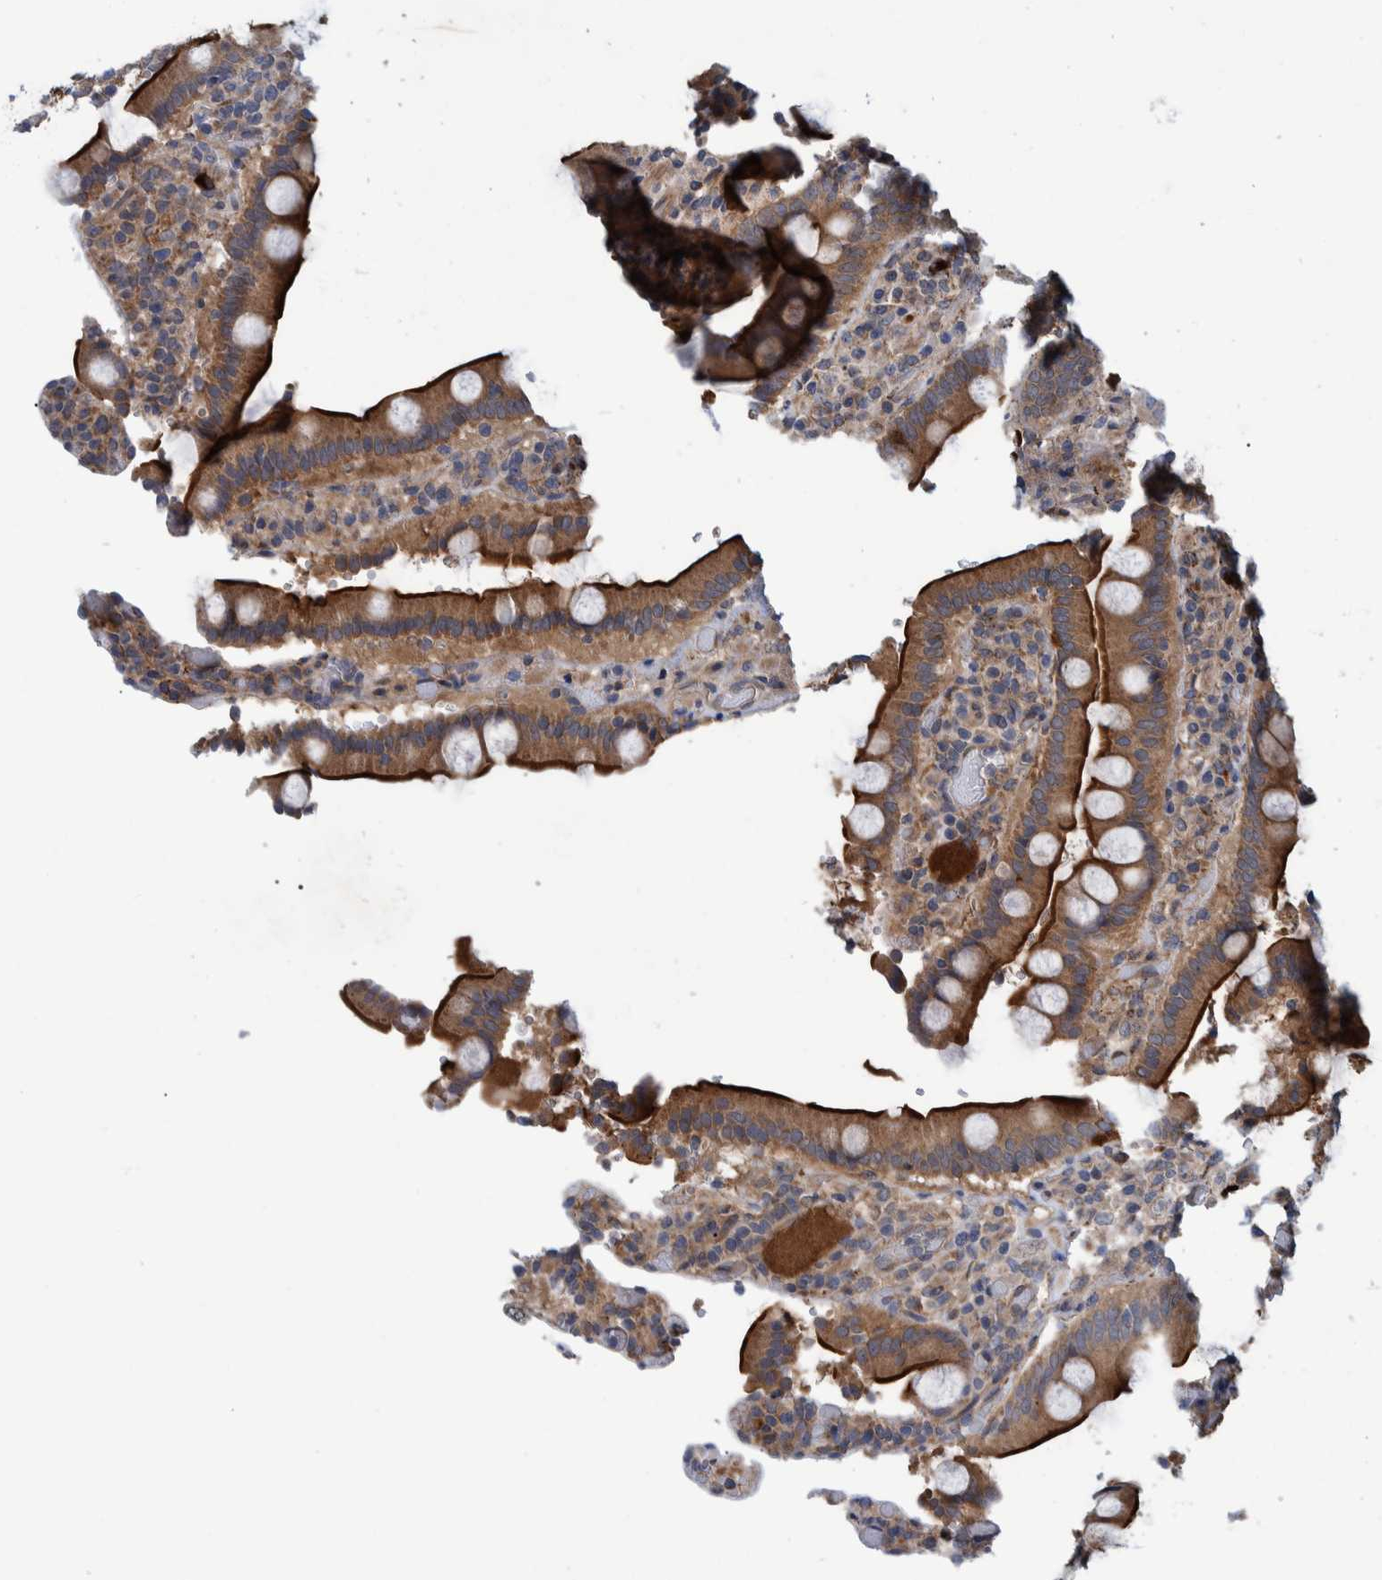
{"staining": {"intensity": "strong", "quantity": ">75%", "location": "cytoplasmic/membranous"}, "tissue": "duodenum", "cell_type": "Glandular cells", "image_type": "normal", "snomed": [{"axis": "morphology", "description": "Normal tissue, NOS"}, {"axis": "topography", "description": "Small intestine, NOS"}], "caption": "Immunohistochemistry (IHC) of unremarkable duodenum exhibits high levels of strong cytoplasmic/membranous positivity in about >75% of glandular cells.", "gene": "ITIH3", "patient": {"sex": "female", "age": 71}}